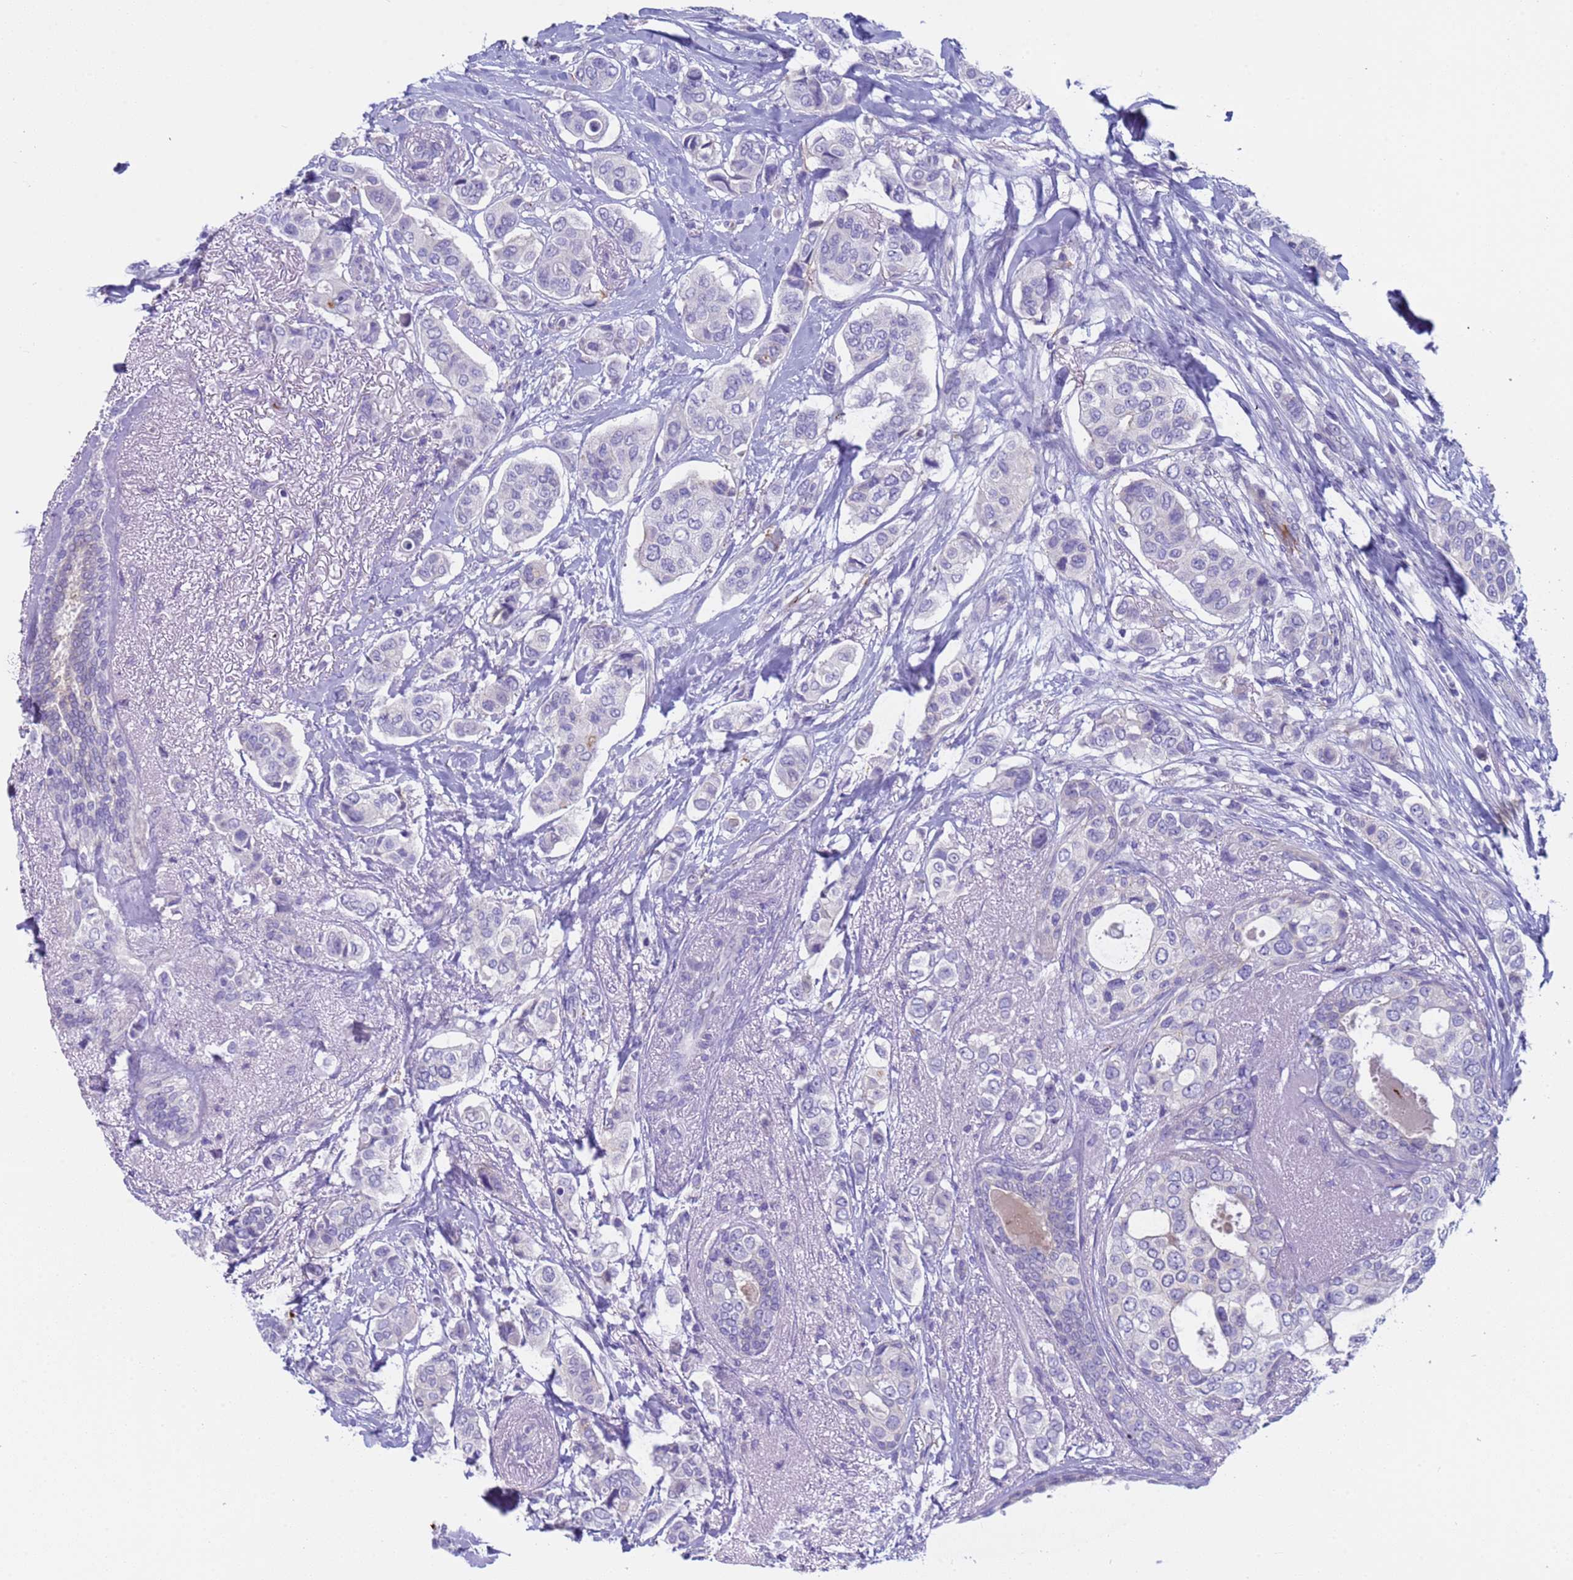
{"staining": {"intensity": "negative", "quantity": "none", "location": "none"}, "tissue": "breast cancer", "cell_type": "Tumor cells", "image_type": "cancer", "snomed": [{"axis": "morphology", "description": "Lobular carcinoma"}, {"axis": "topography", "description": "Breast"}], "caption": "Immunohistochemistry (IHC) micrograph of neoplastic tissue: human lobular carcinoma (breast) stained with DAB shows no significant protein expression in tumor cells.", "gene": "C4orf46", "patient": {"sex": "female", "age": 51}}